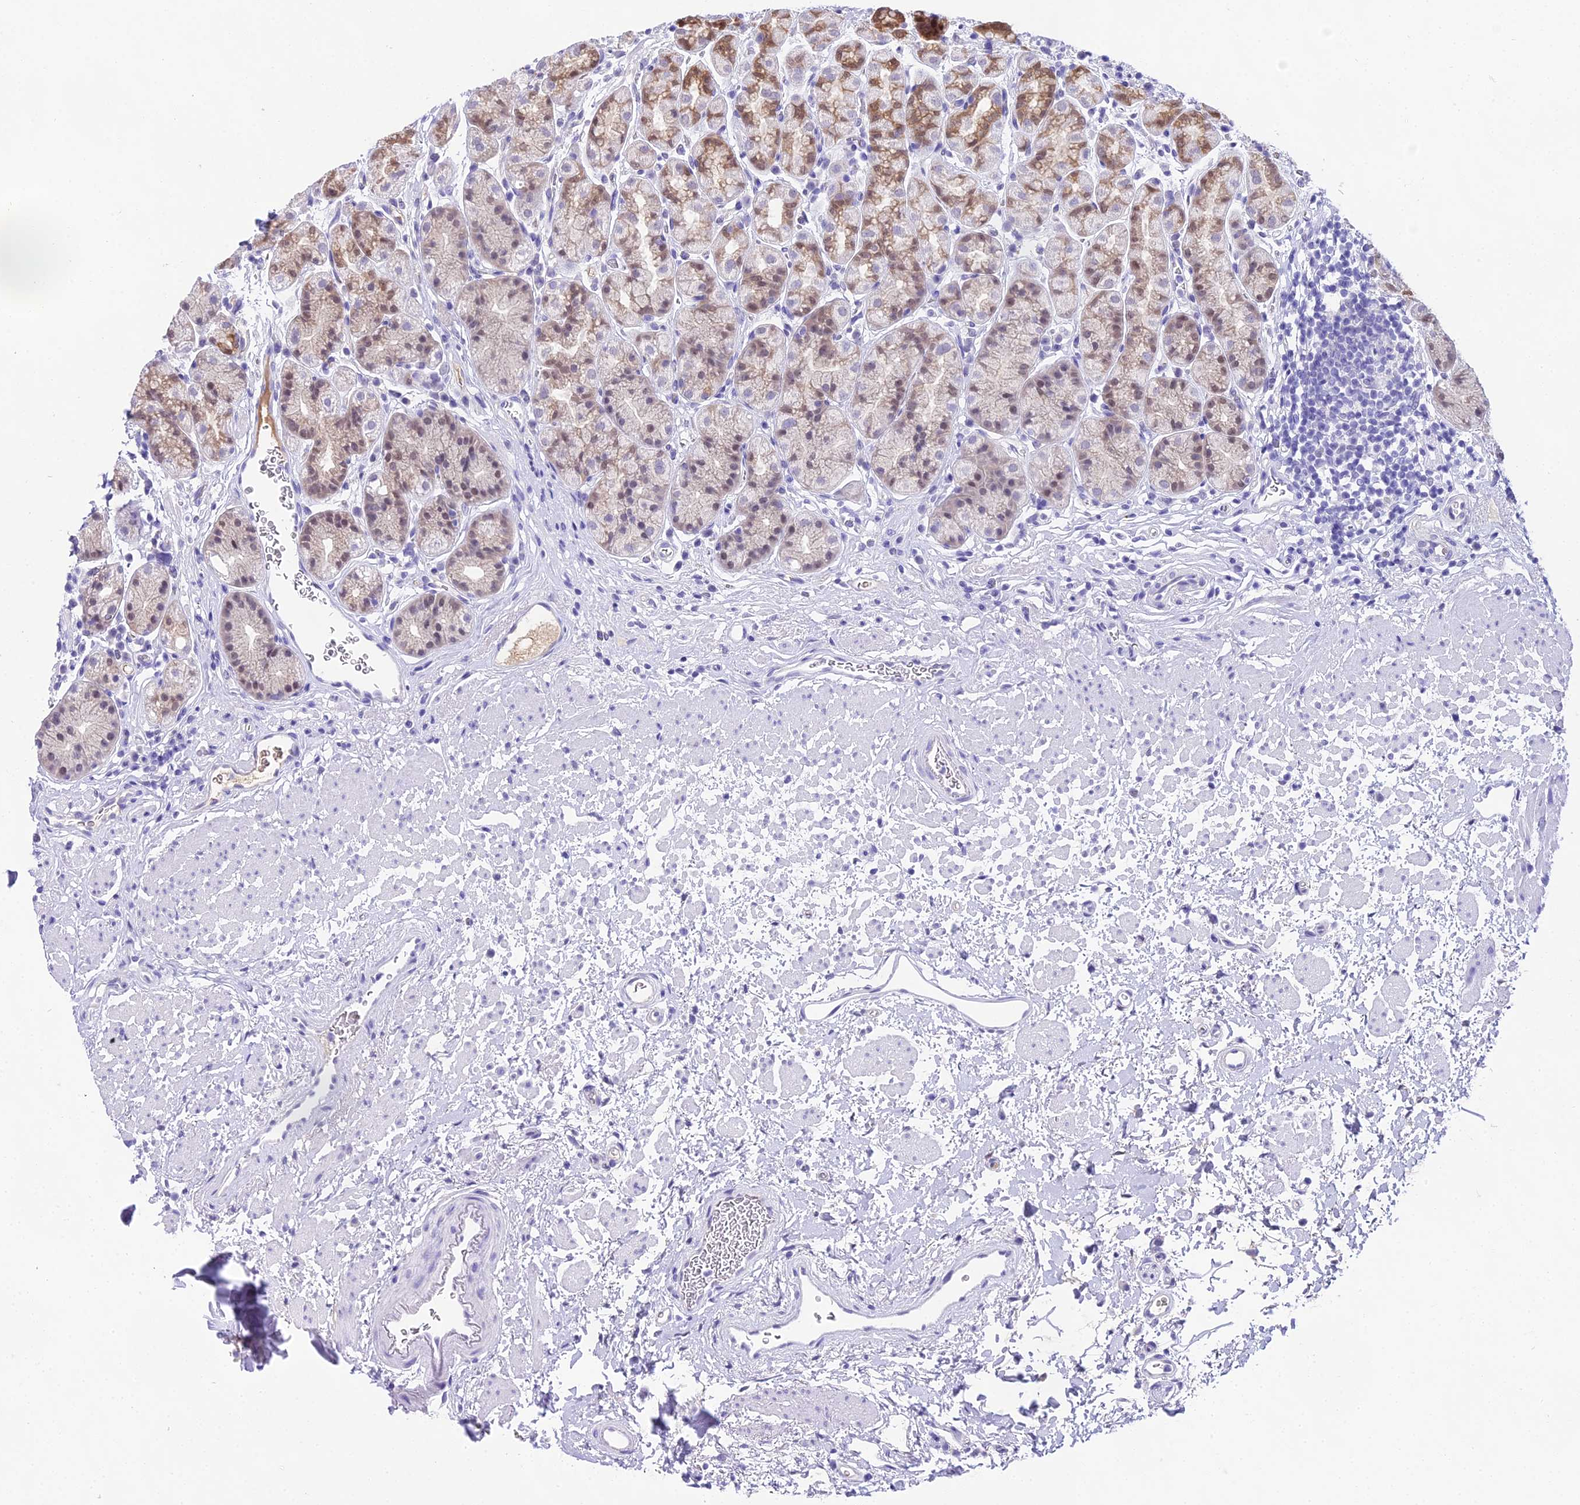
{"staining": {"intensity": "moderate", "quantity": "25%-75%", "location": "cytoplasmic/membranous,nuclear"}, "tissue": "stomach", "cell_type": "Glandular cells", "image_type": "normal", "snomed": [{"axis": "morphology", "description": "Normal tissue, NOS"}, {"axis": "topography", "description": "Stomach"}], "caption": "Moderate cytoplasmic/membranous,nuclear protein positivity is seen in about 25%-75% of glandular cells in stomach. The staining was performed using DAB, with brown indicating positive protein expression. Nuclei are stained blue with hematoxylin.", "gene": "MAT2A", "patient": {"sex": "male", "age": 63}}